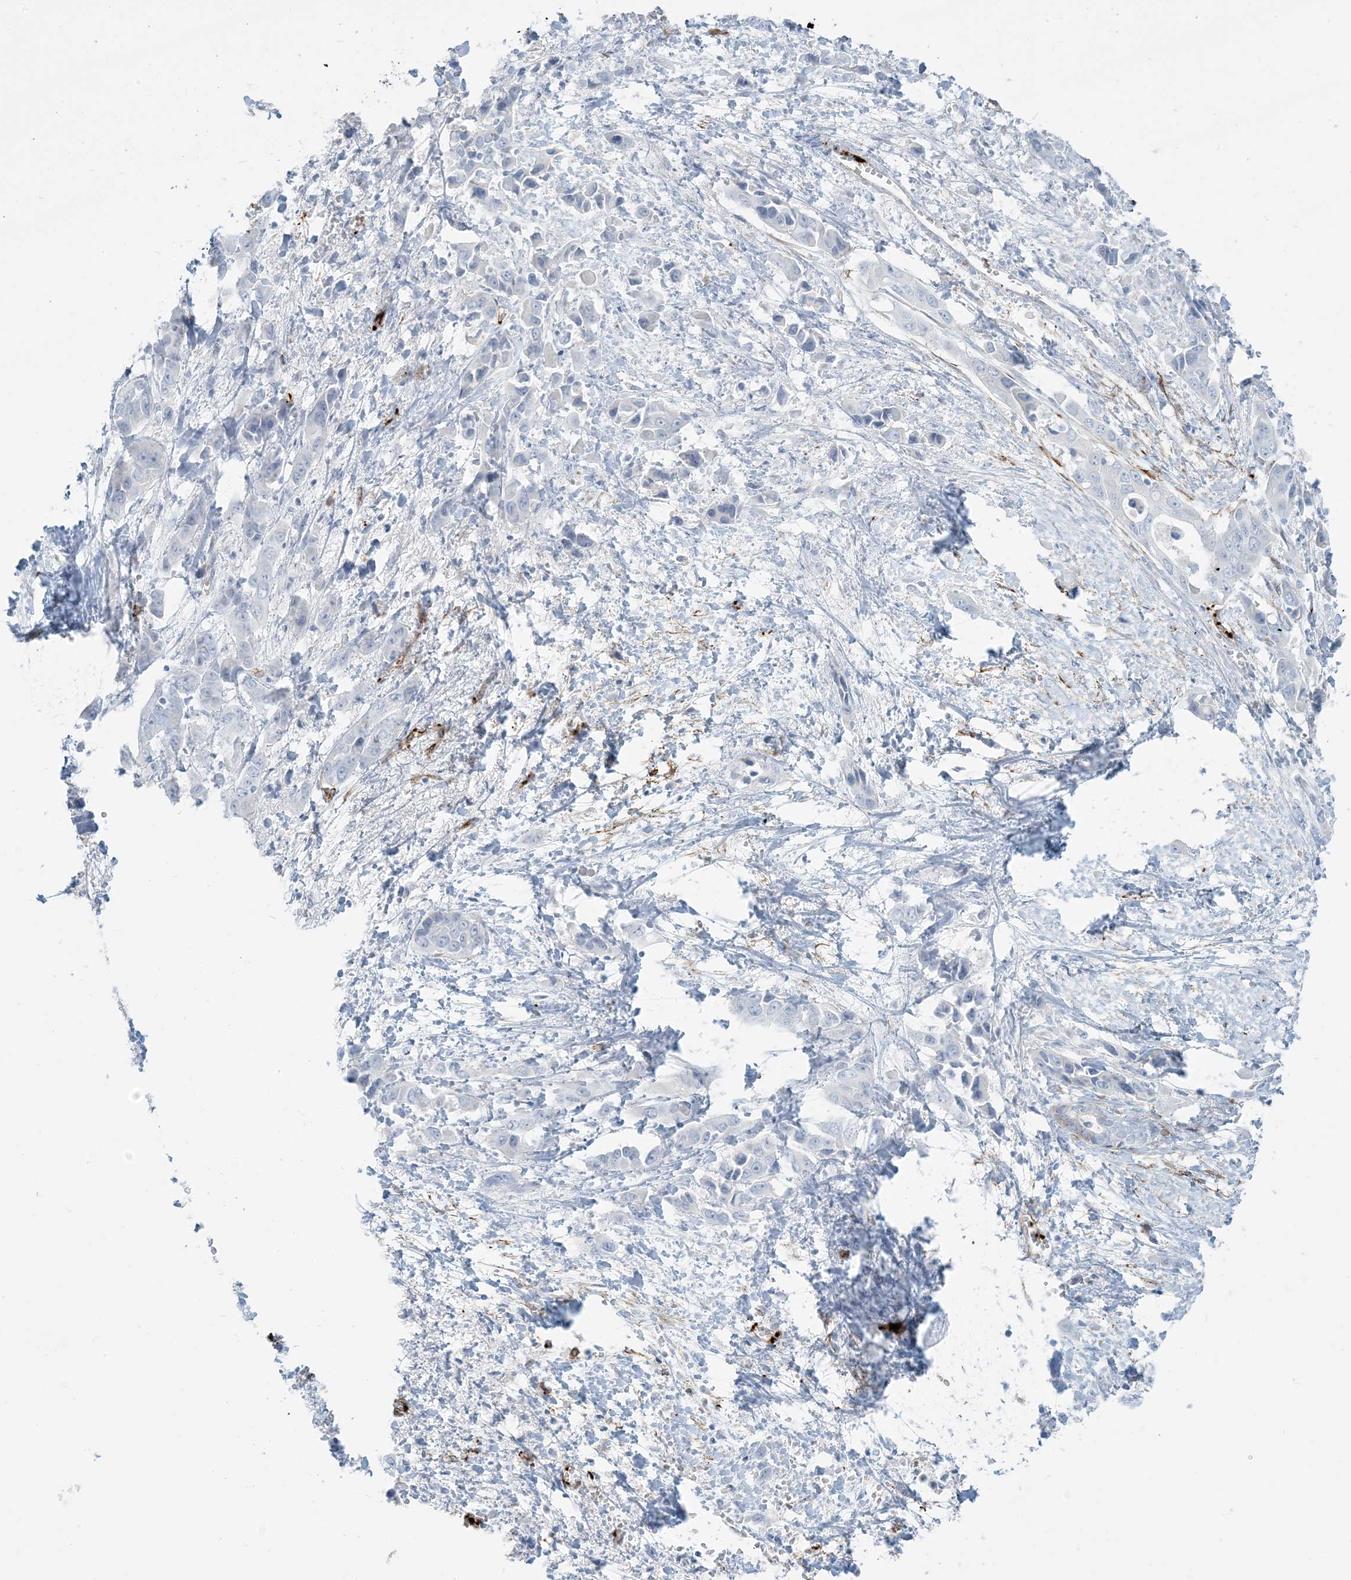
{"staining": {"intensity": "negative", "quantity": "none", "location": "none"}, "tissue": "liver cancer", "cell_type": "Tumor cells", "image_type": "cancer", "snomed": [{"axis": "morphology", "description": "Cholangiocarcinoma"}, {"axis": "topography", "description": "Liver"}], "caption": "Immunohistochemistry (IHC) micrograph of human cholangiocarcinoma (liver) stained for a protein (brown), which reveals no positivity in tumor cells. Brightfield microscopy of IHC stained with DAB (brown) and hematoxylin (blue), captured at high magnification.", "gene": "EPS8L3", "patient": {"sex": "female", "age": 52}}